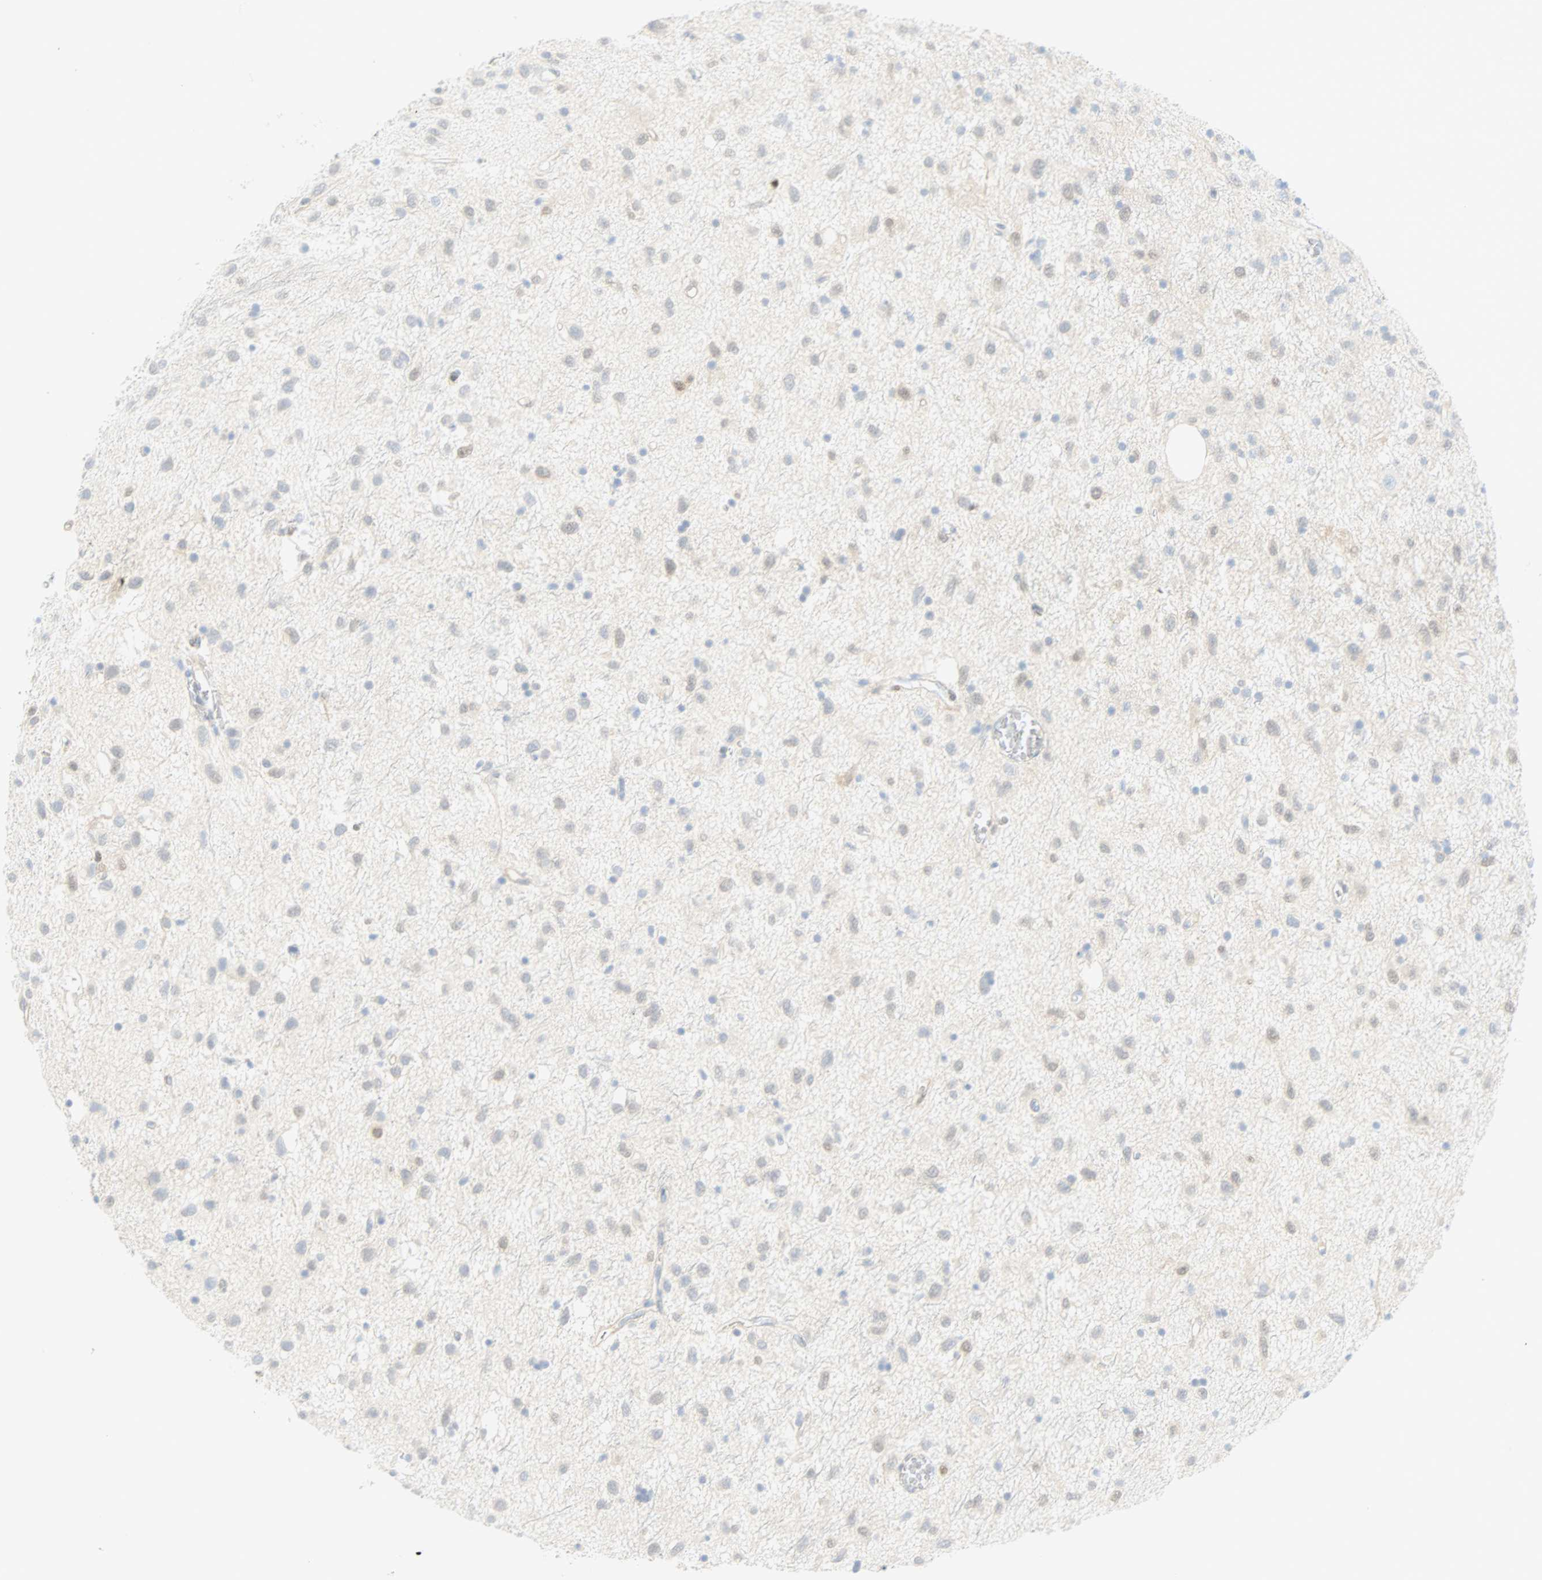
{"staining": {"intensity": "negative", "quantity": "none", "location": "none"}, "tissue": "glioma", "cell_type": "Tumor cells", "image_type": "cancer", "snomed": [{"axis": "morphology", "description": "Glioma, malignant, Low grade"}, {"axis": "topography", "description": "Brain"}], "caption": "DAB (3,3'-diaminobenzidine) immunohistochemical staining of low-grade glioma (malignant) exhibits no significant expression in tumor cells. (Brightfield microscopy of DAB IHC at high magnification).", "gene": "SELENBP1", "patient": {"sex": "male", "age": 77}}